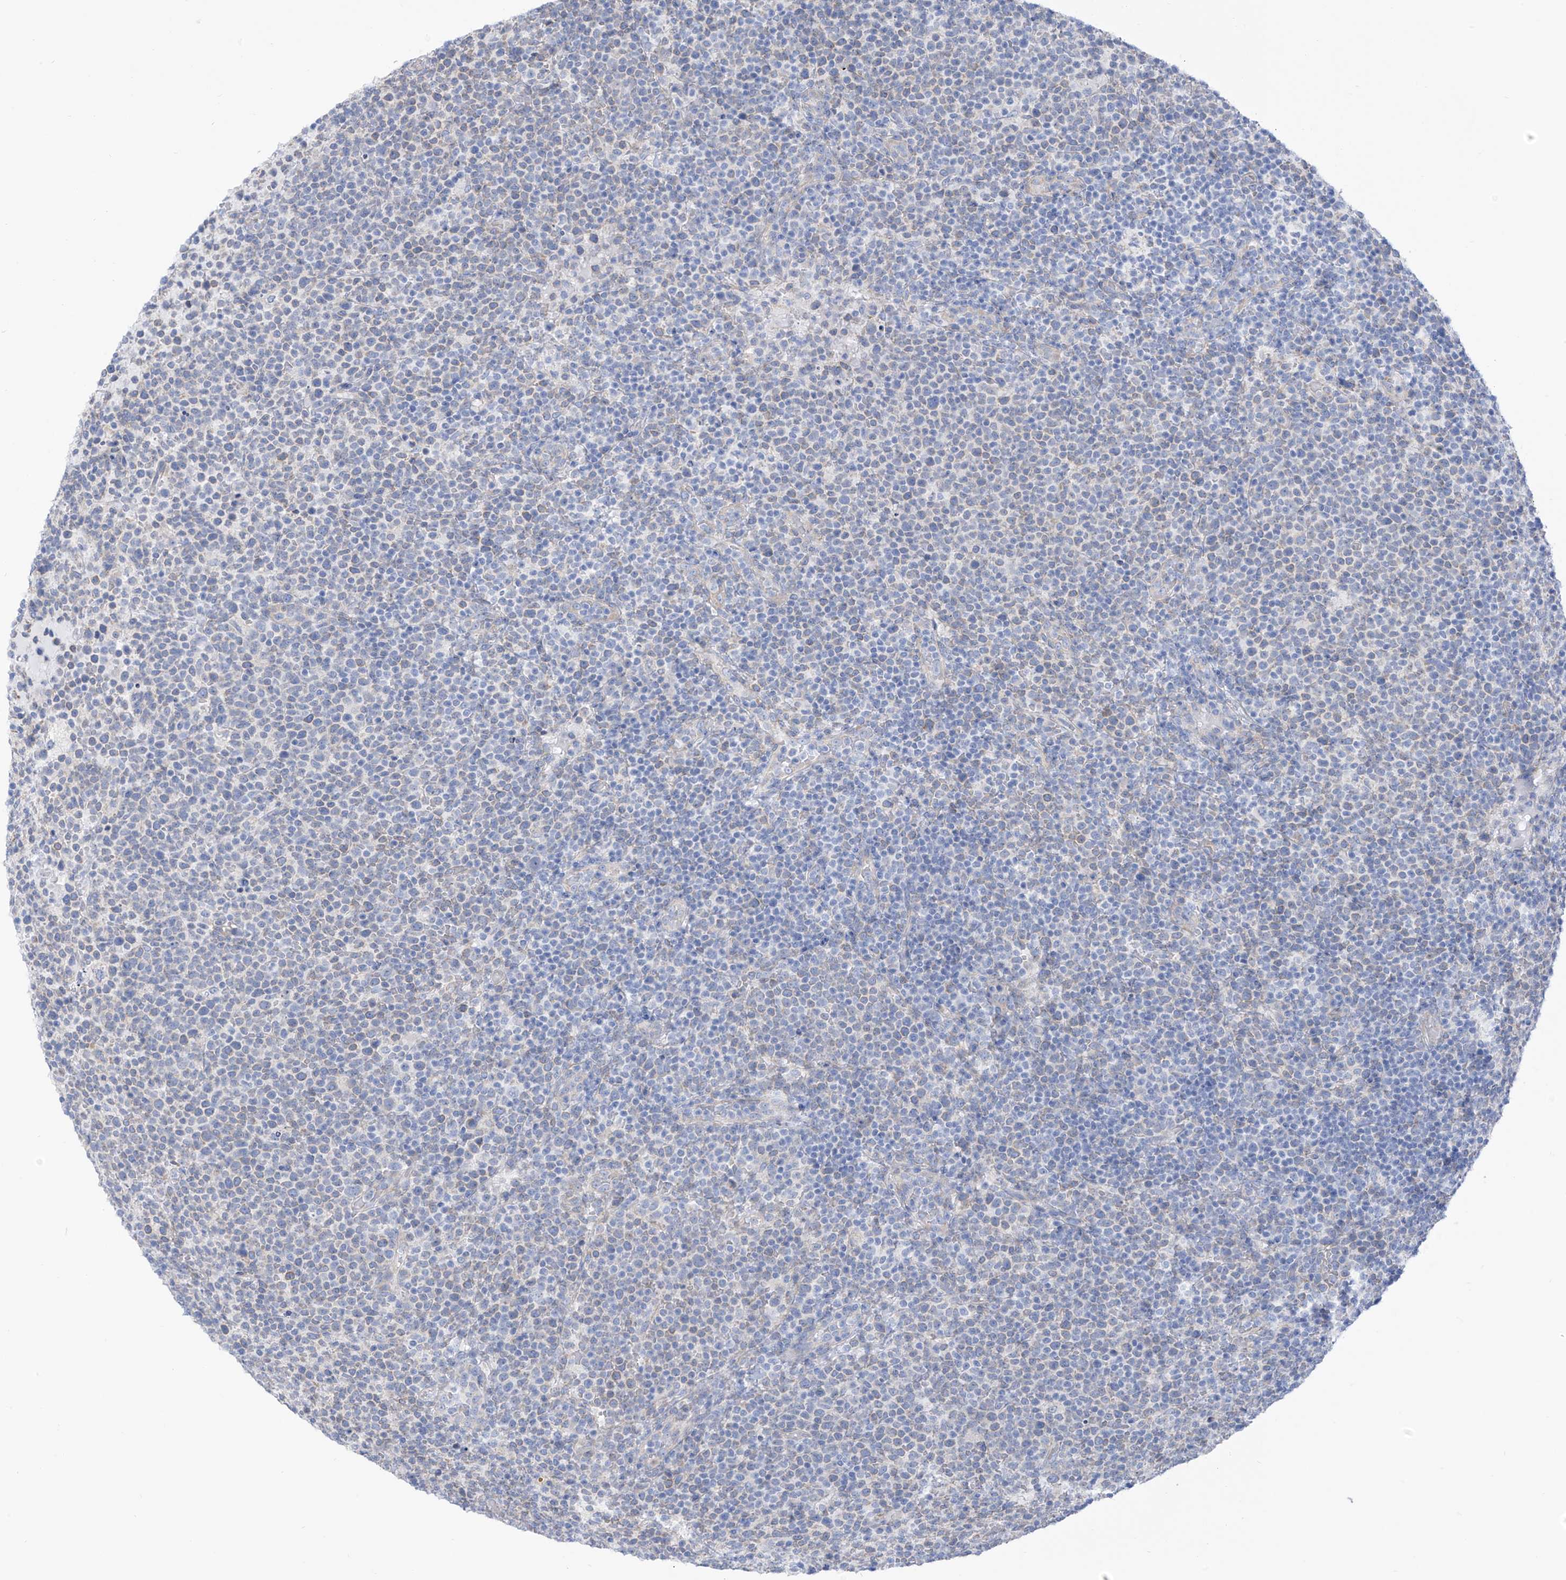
{"staining": {"intensity": "negative", "quantity": "none", "location": "none"}, "tissue": "lymphoma", "cell_type": "Tumor cells", "image_type": "cancer", "snomed": [{"axis": "morphology", "description": "Malignant lymphoma, non-Hodgkin's type, High grade"}, {"axis": "topography", "description": "Lymph node"}], "caption": "Immunohistochemistry image of human malignant lymphoma, non-Hodgkin's type (high-grade) stained for a protein (brown), which shows no positivity in tumor cells.", "gene": "RCN2", "patient": {"sex": "male", "age": 61}}